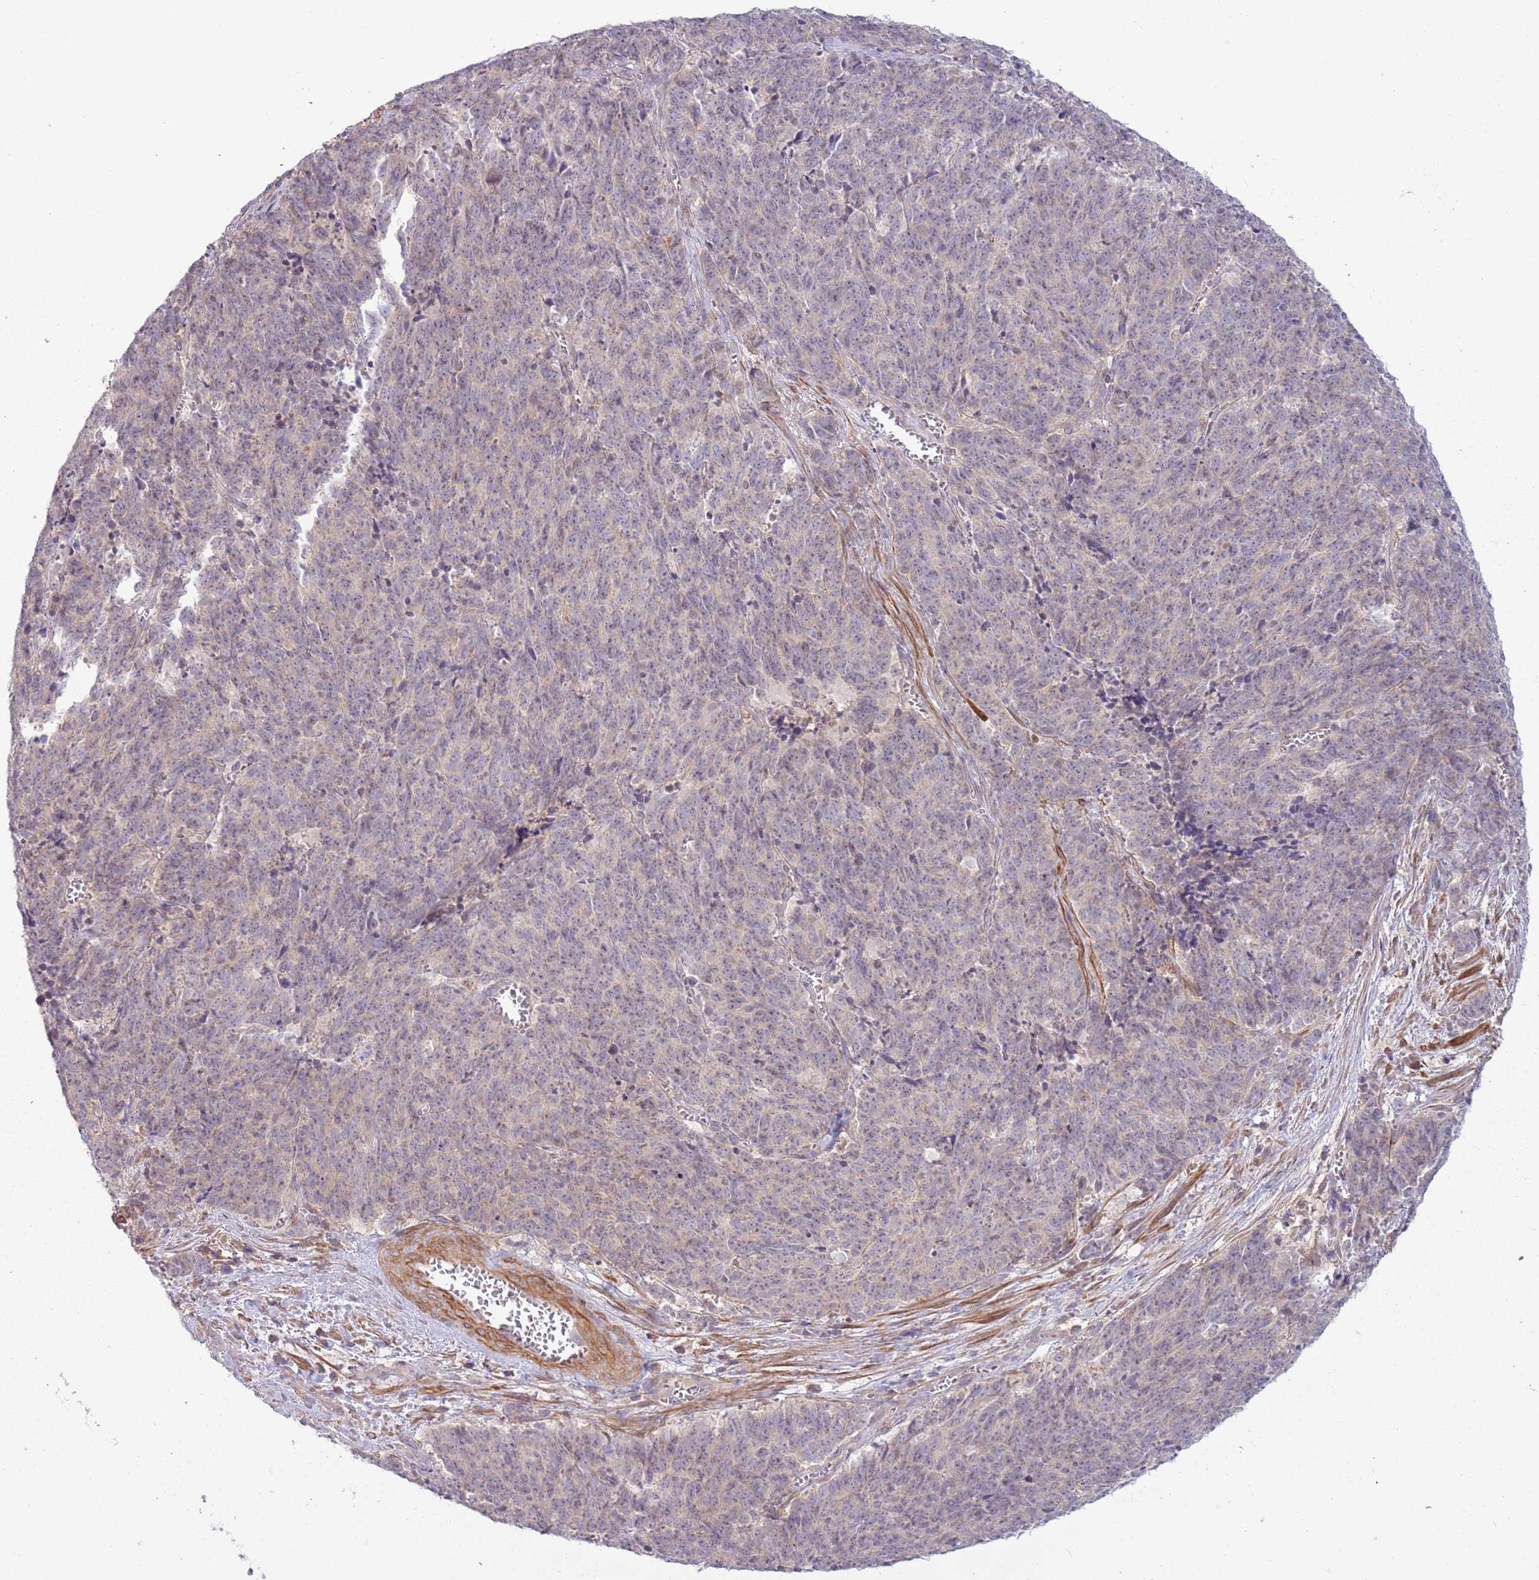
{"staining": {"intensity": "weak", "quantity": "<25%", "location": "cytoplasmic/membranous"}, "tissue": "cervical cancer", "cell_type": "Tumor cells", "image_type": "cancer", "snomed": [{"axis": "morphology", "description": "Squamous cell carcinoma, NOS"}, {"axis": "topography", "description": "Cervix"}], "caption": "Cervical cancer (squamous cell carcinoma) was stained to show a protein in brown. There is no significant staining in tumor cells.", "gene": "DTD2", "patient": {"sex": "female", "age": 29}}